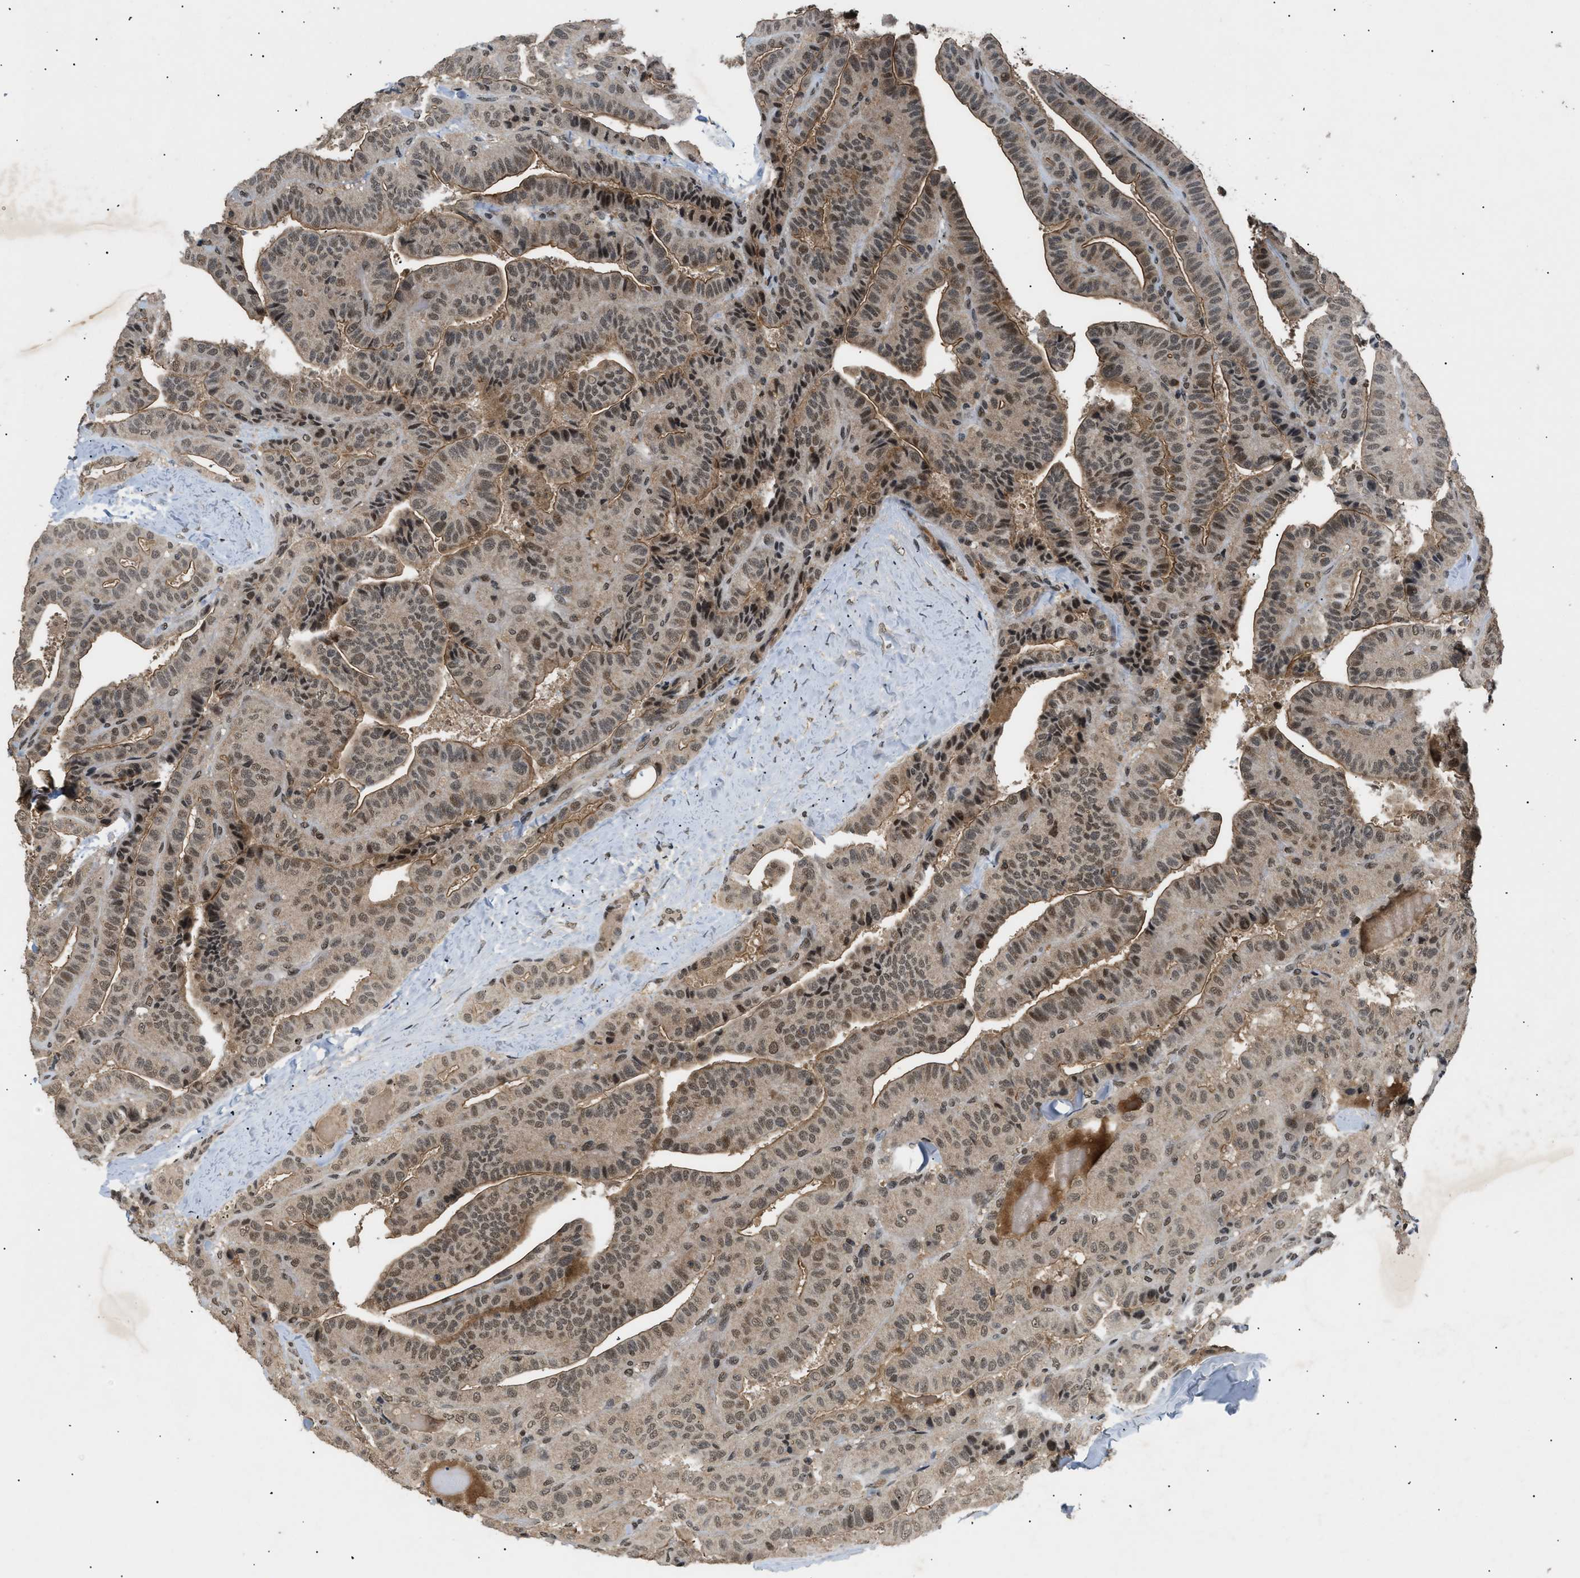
{"staining": {"intensity": "weak", "quantity": ">75%", "location": "nuclear"}, "tissue": "thyroid cancer", "cell_type": "Tumor cells", "image_type": "cancer", "snomed": [{"axis": "morphology", "description": "Papillary adenocarcinoma, NOS"}, {"axis": "topography", "description": "Thyroid gland"}], "caption": "A low amount of weak nuclear positivity is appreciated in approximately >75% of tumor cells in thyroid cancer tissue.", "gene": "RBM5", "patient": {"sex": "male", "age": 77}}